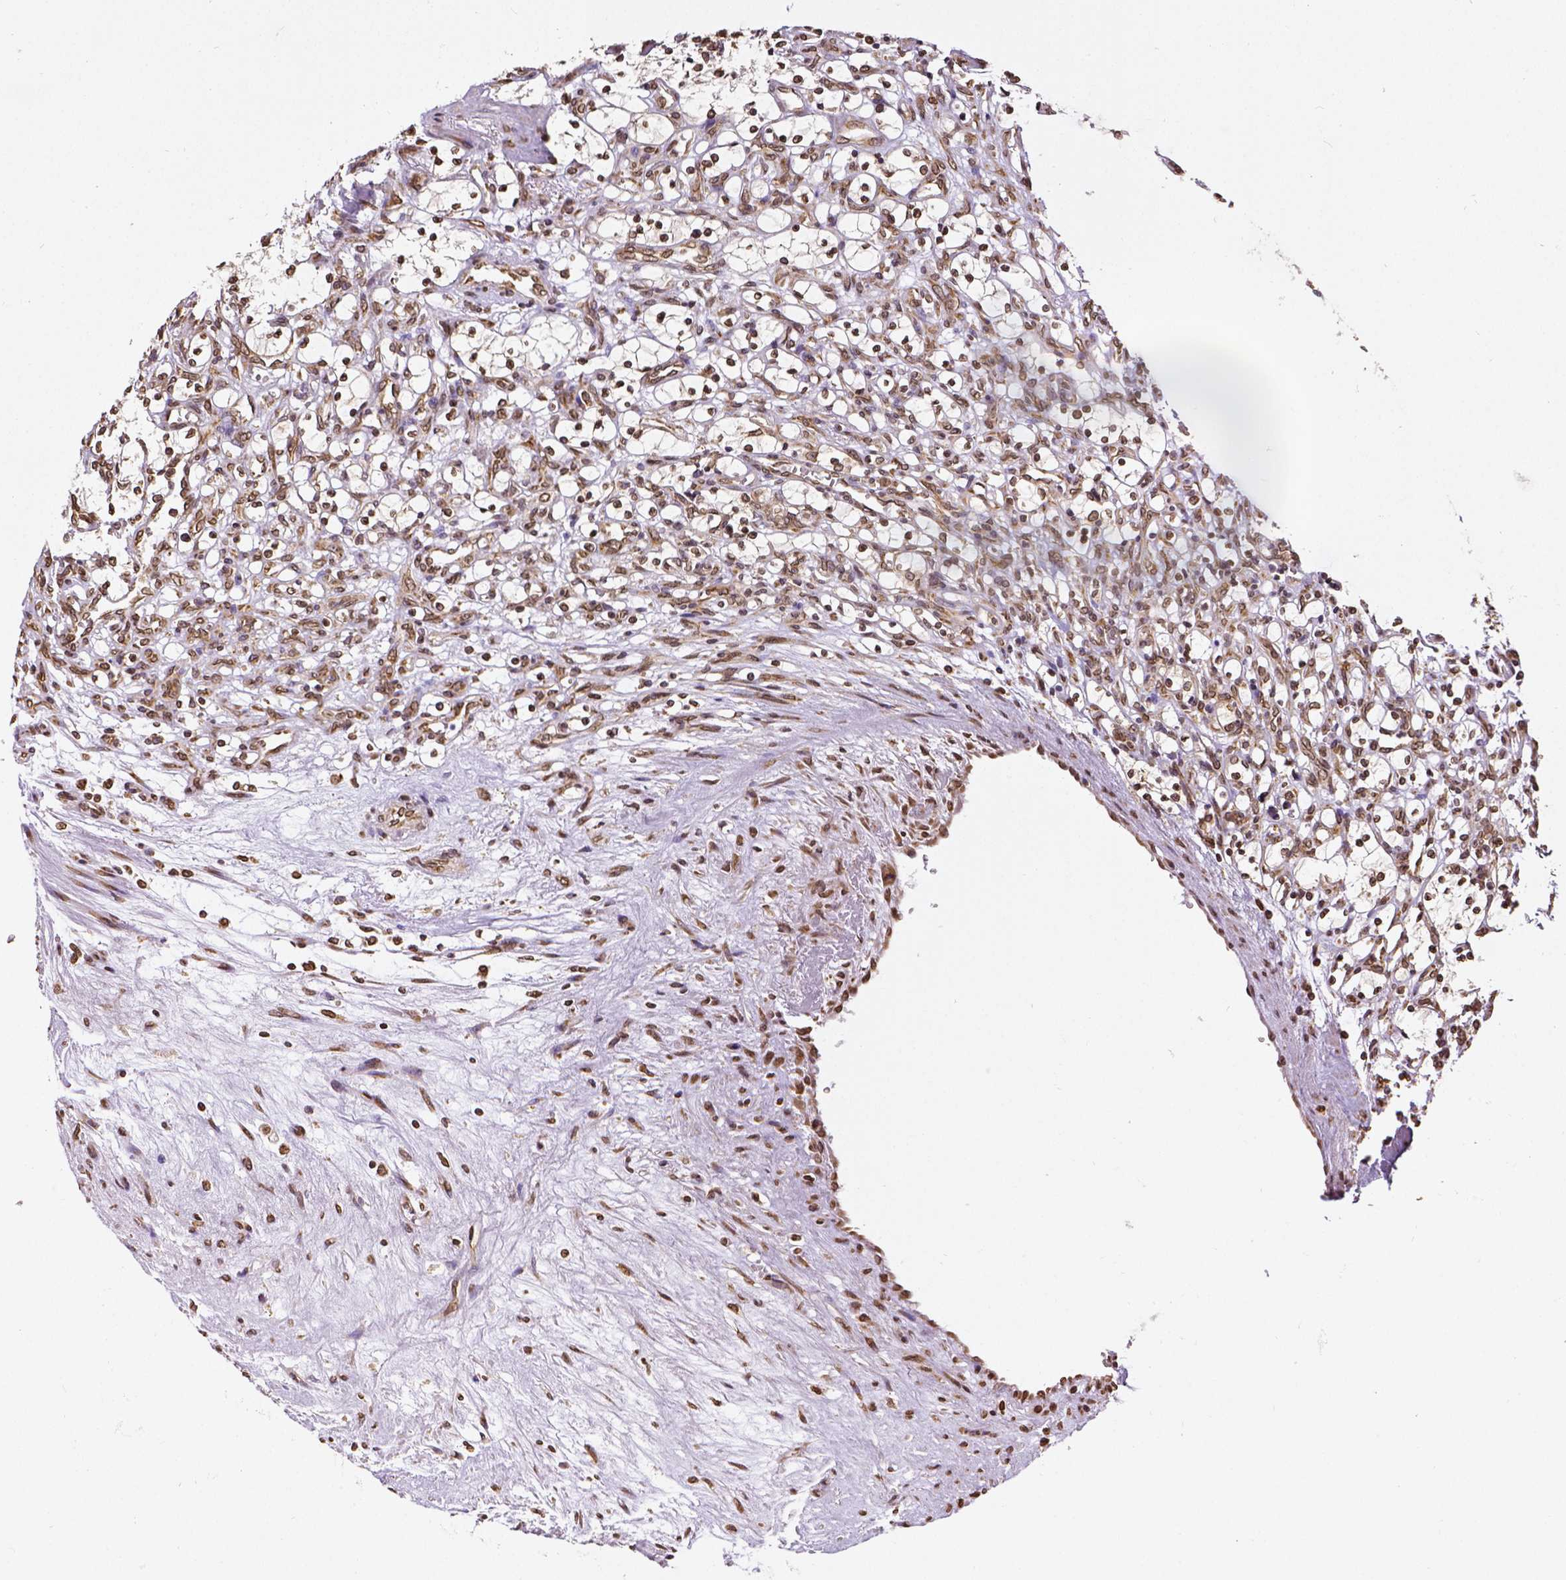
{"staining": {"intensity": "strong", "quantity": ">75%", "location": "cytoplasmic/membranous,nuclear"}, "tissue": "renal cancer", "cell_type": "Tumor cells", "image_type": "cancer", "snomed": [{"axis": "morphology", "description": "Adenocarcinoma, NOS"}, {"axis": "topography", "description": "Kidney"}], "caption": "Tumor cells demonstrate high levels of strong cytoplasmic/membranous and nuclear expression in about >75% of cells in human renal adenocarcinoma. The staining was performed using DAB, with brown indicating positive protein expression. Nuclei are stained blue with hematoxylin.", "gene": "MTDH", "patient": {"sex": "female", "age": 69}}